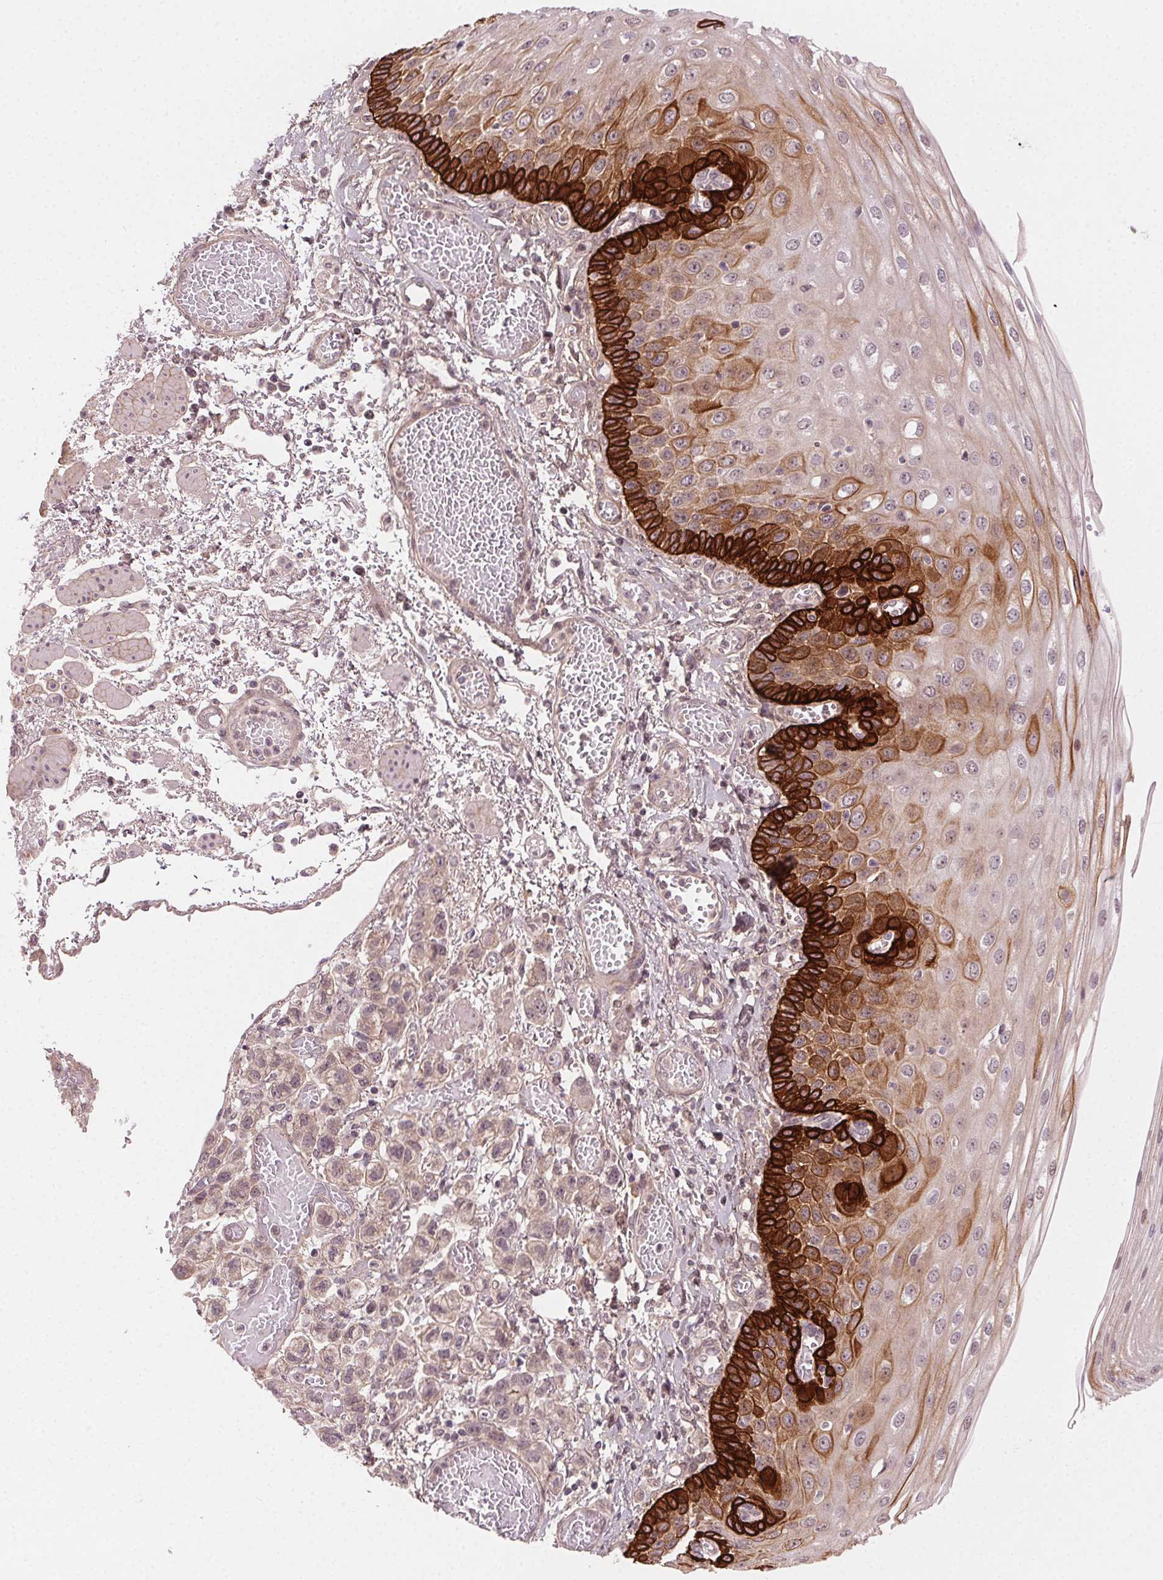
{"staining": {"intensity": "strong", "quantity": "<25%", "location": "cytoplasmic/membranous"}, "tissue": "esophagus", "cell_type": "Squamous epithelial cells", "image_type": "normal", "snomed": [{"axis": "morphology", "description": "Normal tissue, NOS"}, {"axis": "morphology", "description": "Adenocarcinoma, NOS"}, {"axis": "topography", "description": "Esophagus"}], "caption": "Immunohistochemical staining of benign human esophagus reveals <25% levels of strong cytoplasmic/membranous protein positivity in approximately <25% of squamous epithelial cells. (DAB IHC with brightfield microscopy, high magnification).", "gene": "TUB", "patient": {"sex": "male", "age": 81}}